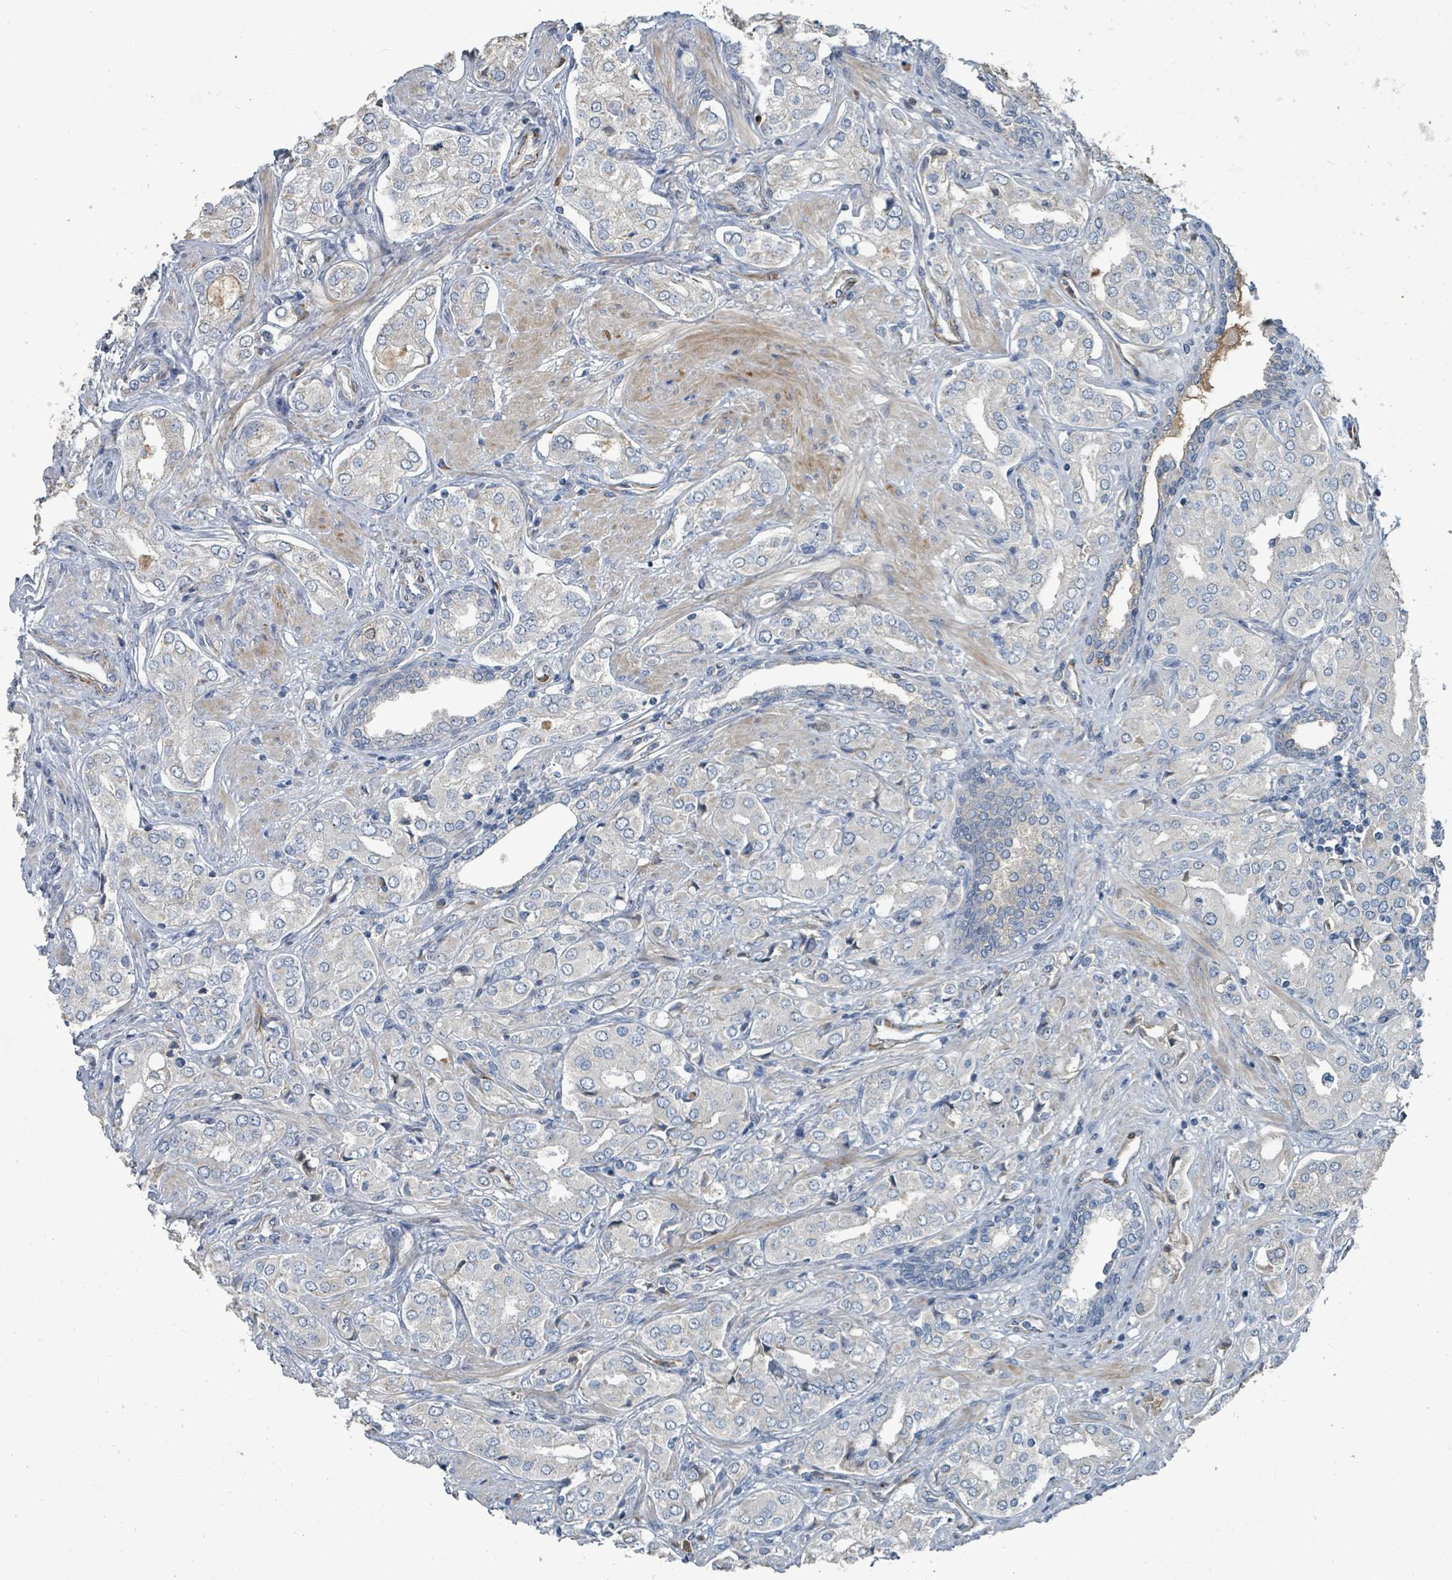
{"staining": {"intensity": "negative", "quantity": "none", "location": "none"}, "tissue": "prostate cancer", "cell_type": "Tumor cells", "image_type": "cancer", "snomed": [{"axis": "morphology", "description": "Adenocarcinoma, High grade"}, {"axis": "topography", "description": "Prostate"}], "caption": "High-grade adenocarcinoma (prostate) stained for a protein using immunohistochemistry reveals no staining tumor cells.", "gene": "SLC44A5", "patient": {"sex": "male", "age": 71}}